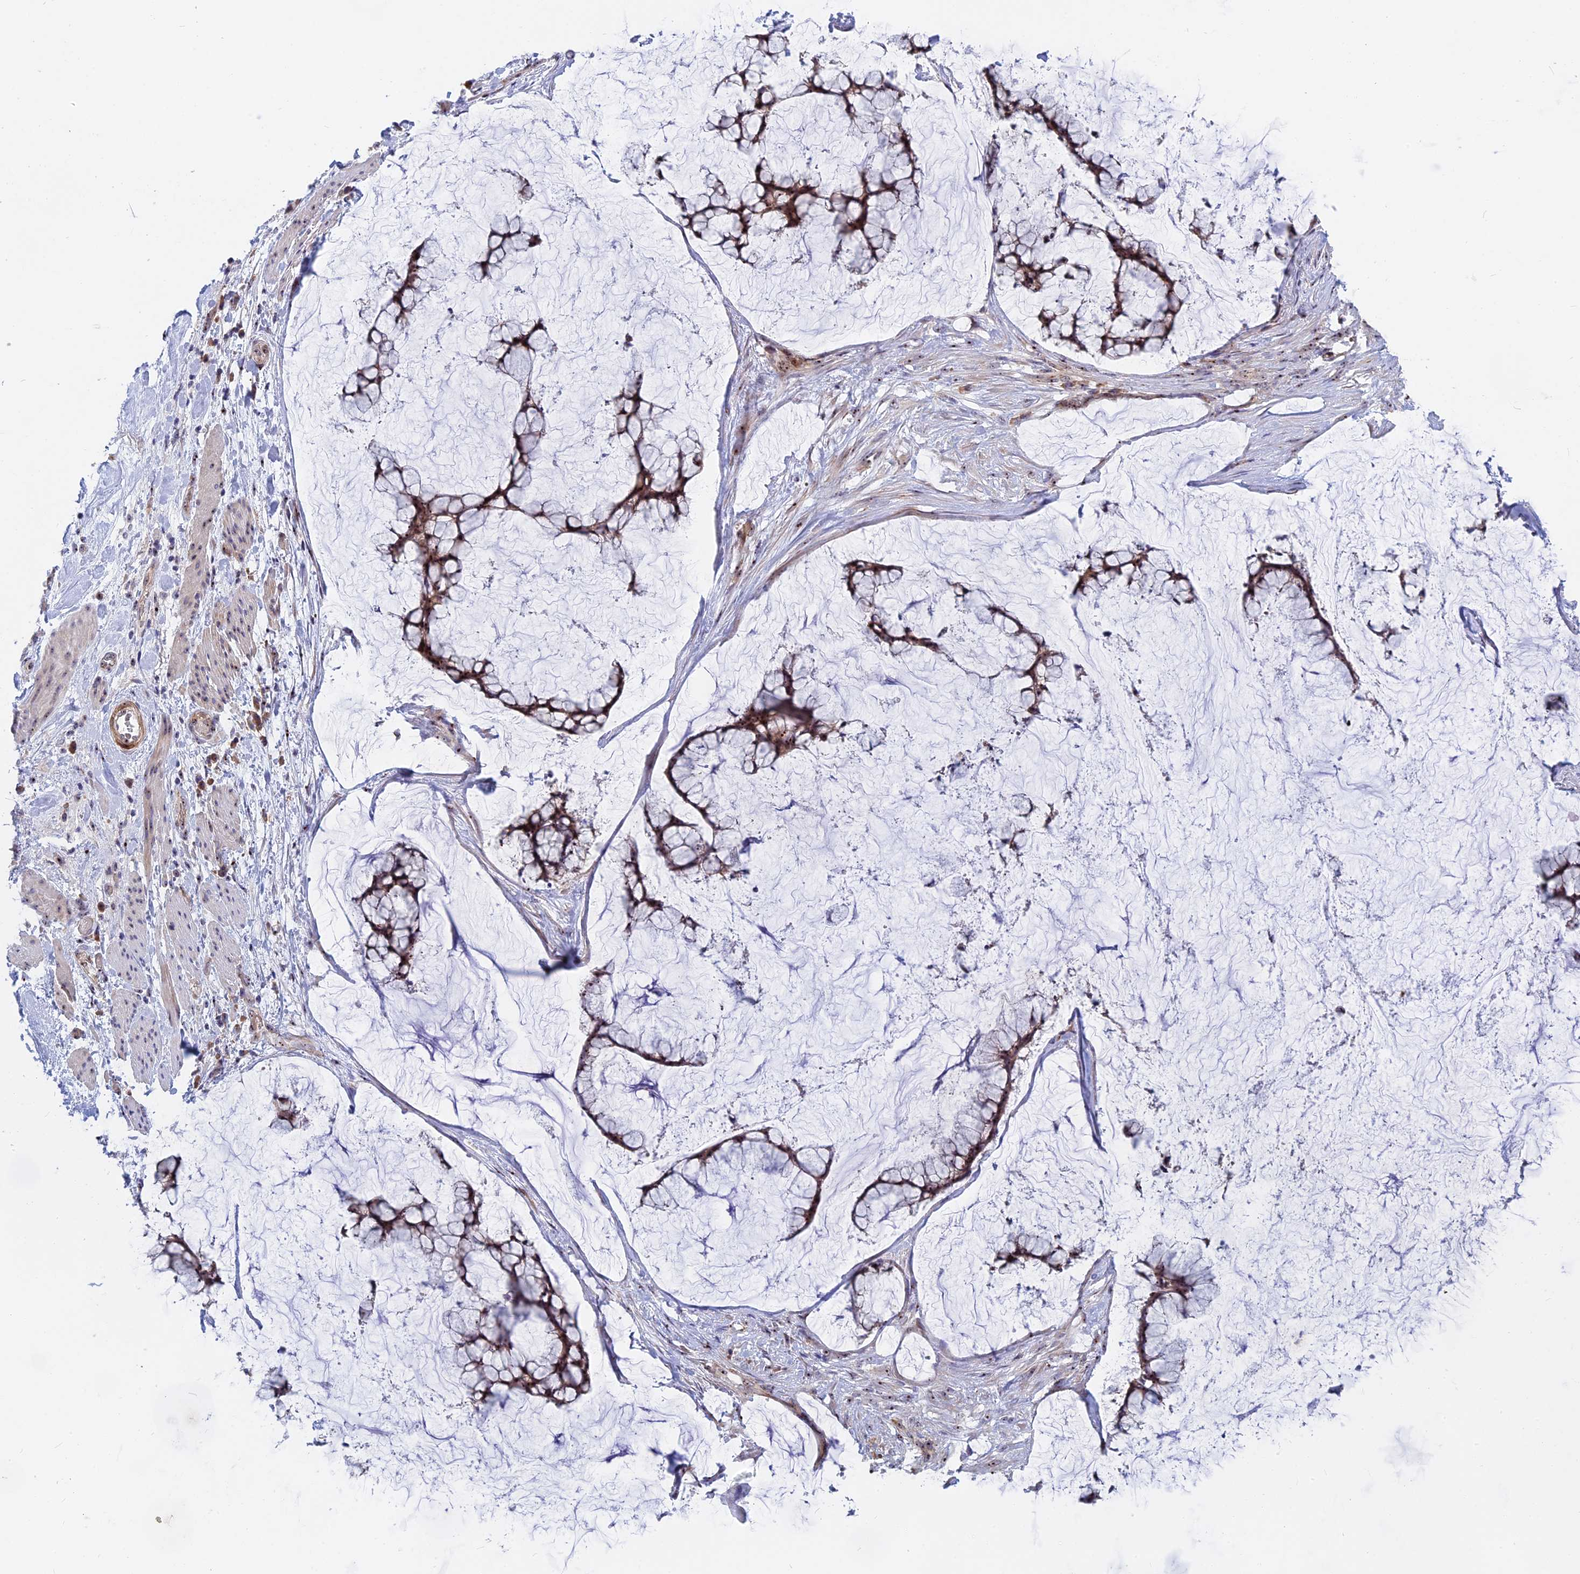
{"staining": {"intensity": "moderate", "quantity": ">75%", "location": "nuclear"}, "tissue": "ovarian cancer", "cell_type": "Tumor cells", "image_type": "cancer", "snomed": [{"axis": "morphology", "description": "Cystadenocarcinoma, mucinous, NOS"}, {"axis": "topography", "description": "Ovary"}], "caption": "Immunohistochemistry (IHC) of mucinous cystadenocarcinoma (ovarian) displays medium levels of moderate nuclear staining in about >75% of tumor cells.", "gene": "DBNDD1", "patient": {"sex": "female", "age": 42}}